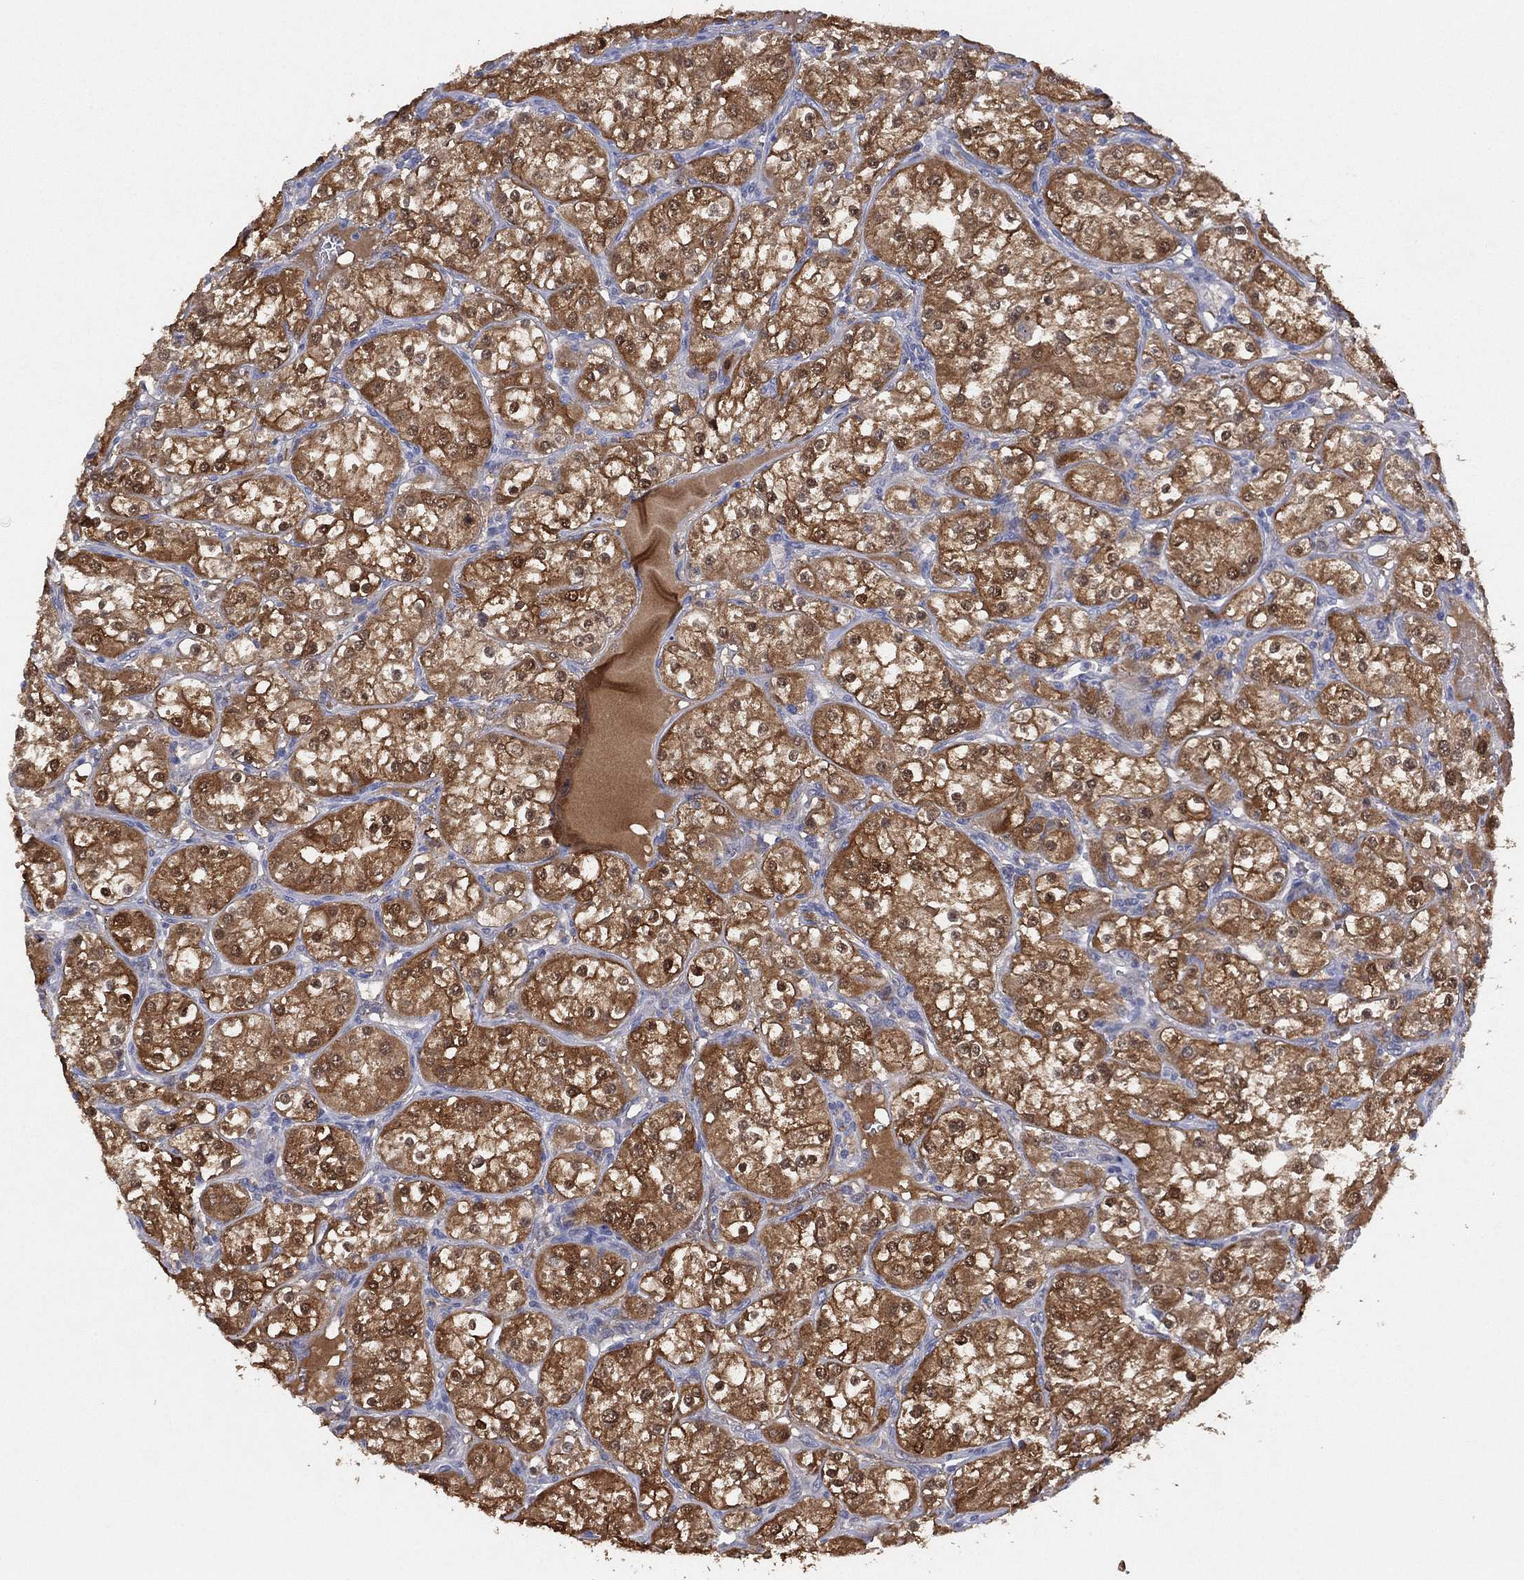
{"staining": {"intensity": "strong", "quantity": "25%-75%", "location": "cytoplasmic/membranous,nuclear"}, "tissue": "renal cancer", "cell_type": "Tumor cells", "image_type": "cancer", "snomed": [{"axis": "morphology", "description": "Adenocarcinoma, NOS"}, {"axis": "topography", "description": "Kidney"}], "caption": "Tumor cells exhibit high levels of strong cytoplasmic/membranous and nuclear expression in about 25%-75% of cells in human renal adenocarcinoma.", "gene": "DDAH1", "patient": {"sex": "male", "age": 77}}